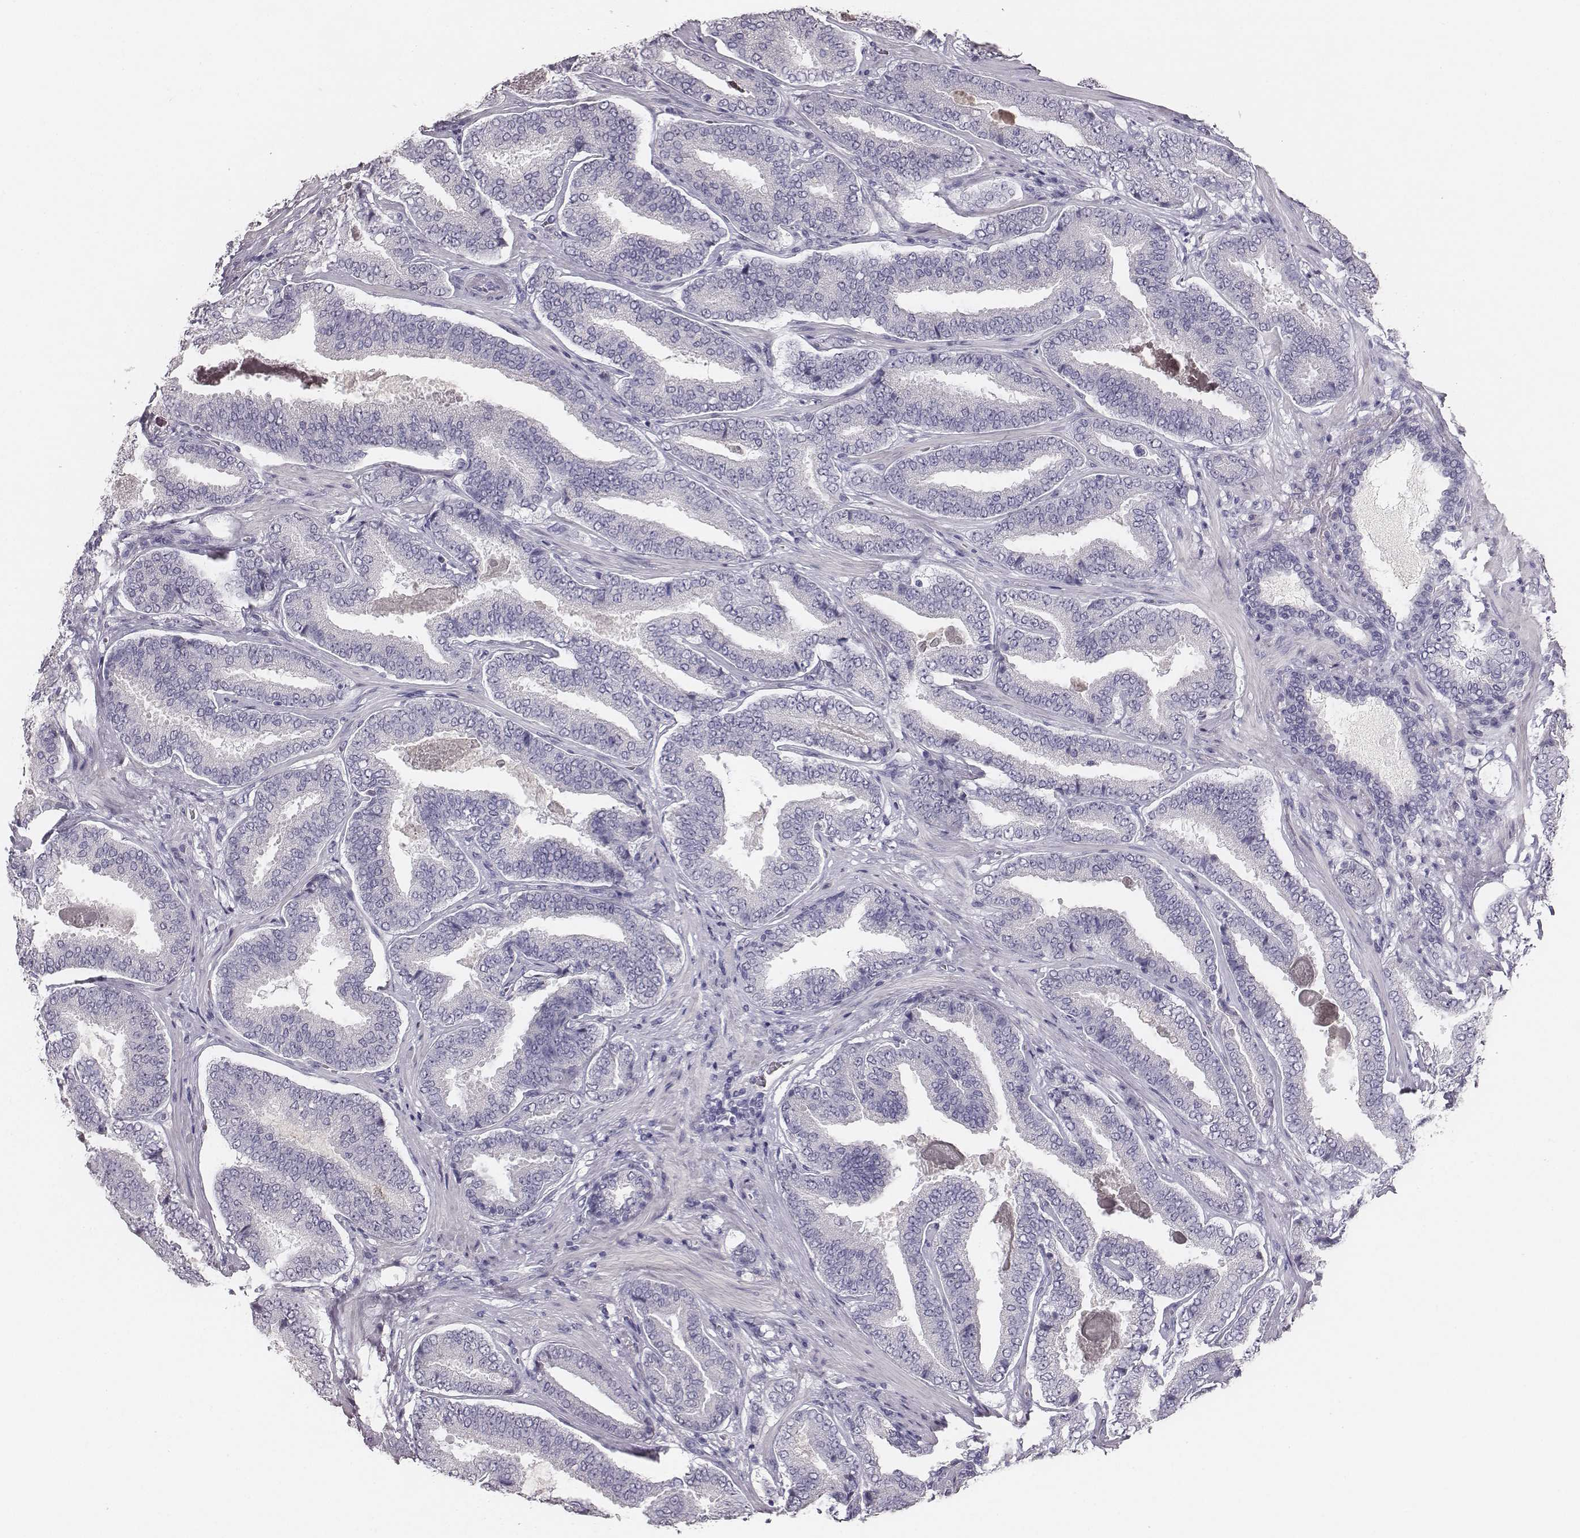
{"staining": {"intensity": "negative", "quantity": "none", "location": "none"}, "tissue": "prostate cancer", "cell_type": "Tumor cells", "image_type": "cancer", "snomed": [{"axis": "morphology", "description": "Adenocarcinoma, NOS"}, {"axis": "topography", "description": "Prostate"}], "caption": "Immunohistochemistry (IHC) histopathology image of neoplastic tissue: human prostate cancer stained with DAB demonstrates no significant protein staining in tumor cells. (Stains: DAB (3,3'-diaminobenzidine) immunohistochemistry (IHC) with hematoxylin counter stain, Microscopy: brightfield microscopy at high magnification).", "gene": "MYH6", "patient": {"sex": "male", "age": 64}}